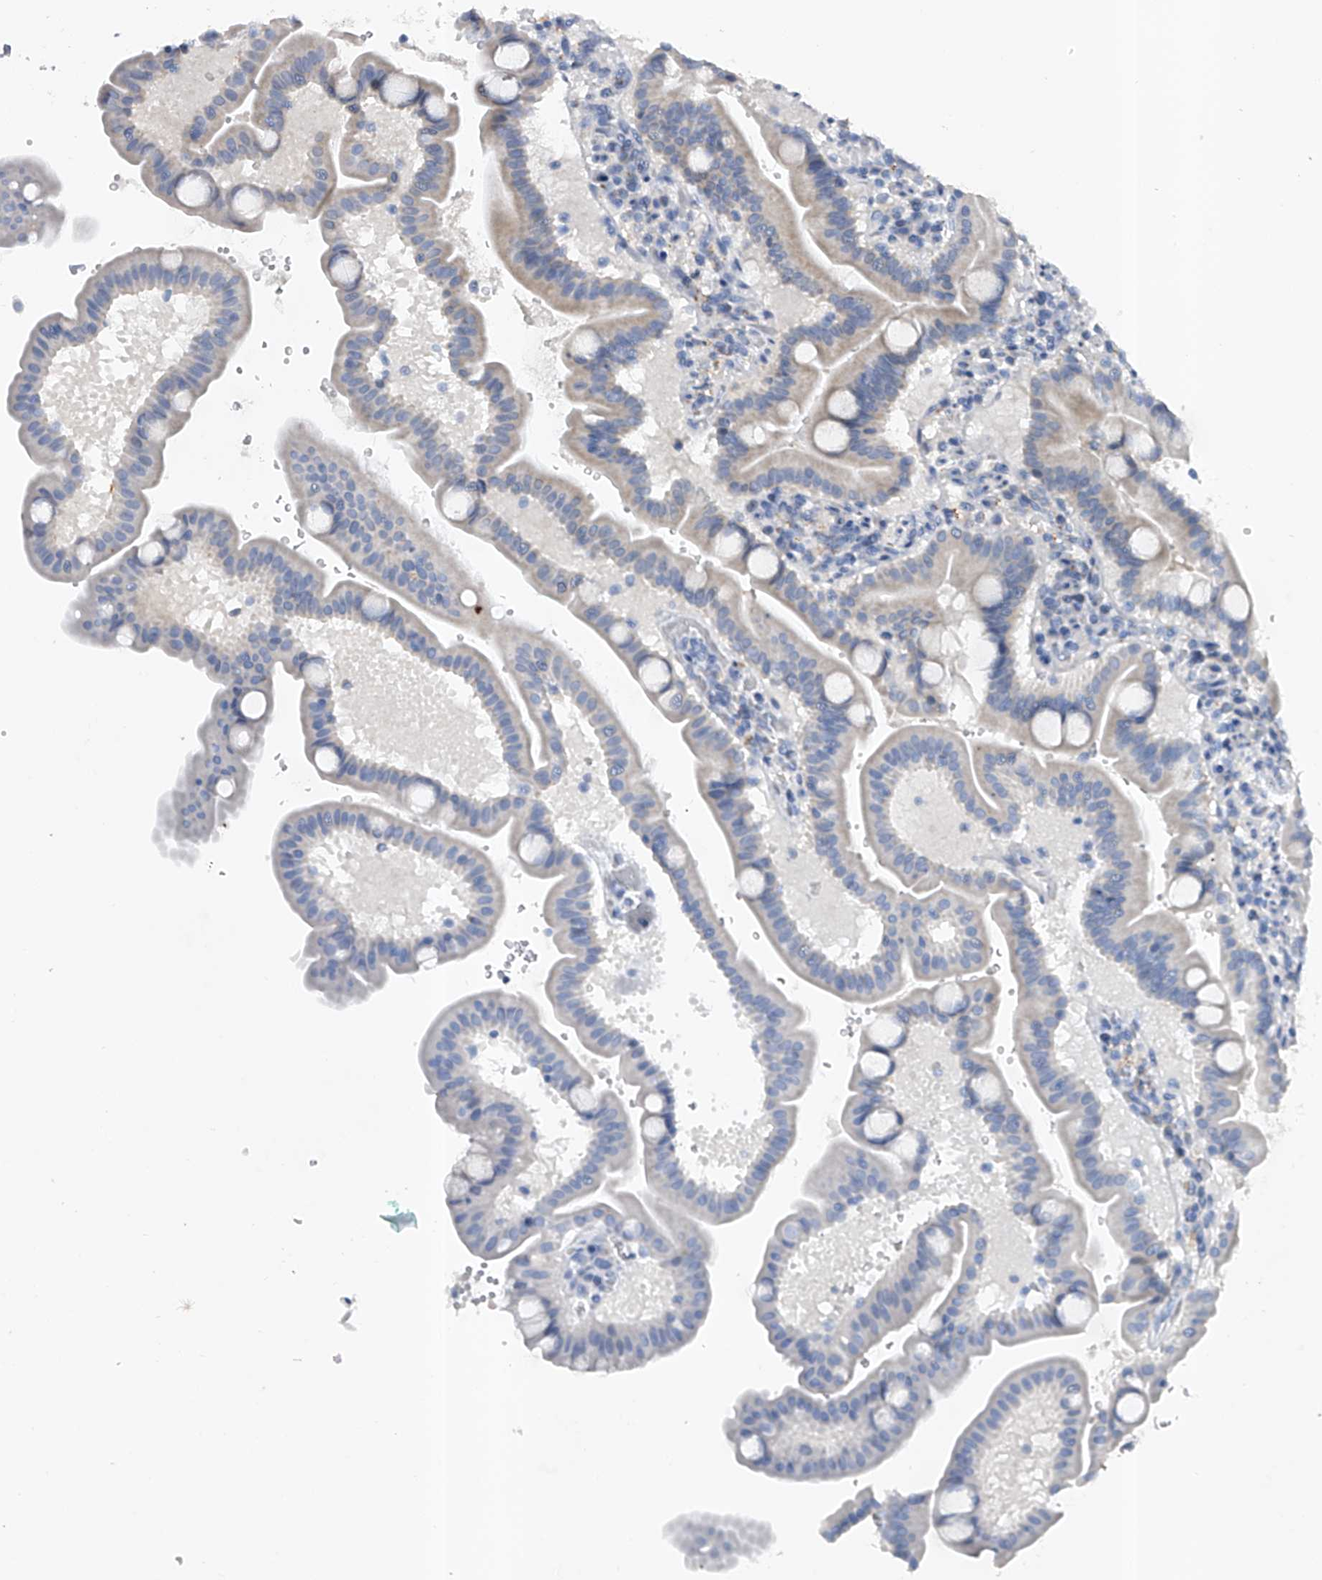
{"staining": {"intensity": "negative", "quantity": "none", "location": "none"}, "tissue": "duodenum", "cell_type": "Glandular cells", "image_type": "normal", "snomed": [{"axis": "morphology", "description": "Normal tissue, NOS"}, {"axis": "topography", "description": "Duodenum"}], "caption": "There is no significant expression in glandular cells of duodenum. Brightfield microscopy of IHC stained with DAB (brown) and hematoxylin (blue), captured at high magnification.", "gene": "RWDD2A", "patient": {"sex": "male", "age": 54}}